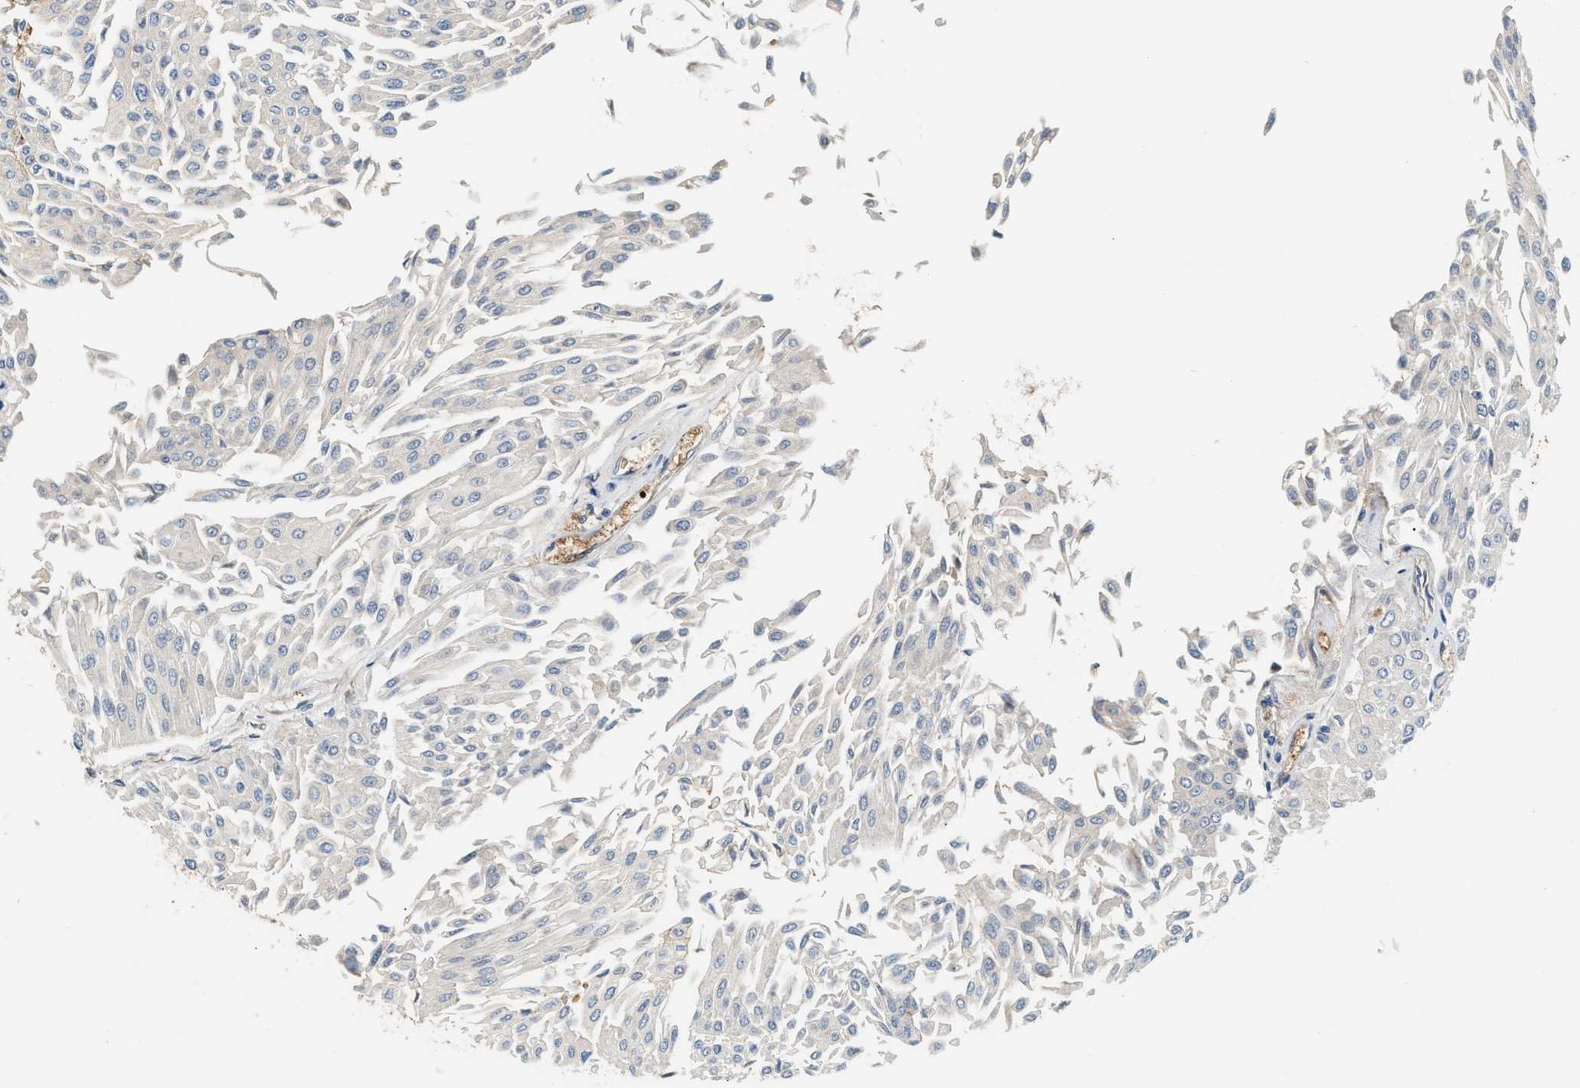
{"staining": {"intensity": "negative", "quantity": "none", "location": "none"}, "tissue": "urothelial cancer", "cell_type": "Tumor cells", "image_type": "cancer", "snomed": [{"axis": "morphology", "description": "Urothelial carcinoma, Low grade"}, {"axis": "topography", "description": "Urinary bladder"}], "caption": "Immunohistochemistry (IHC) image of neoplastic tissue: human urothelial cancer stained with DAB reveals no significant protein expression in tumor cells.", "gene": "CYTH2", "patient": {"sex": "male", "age": 67}}